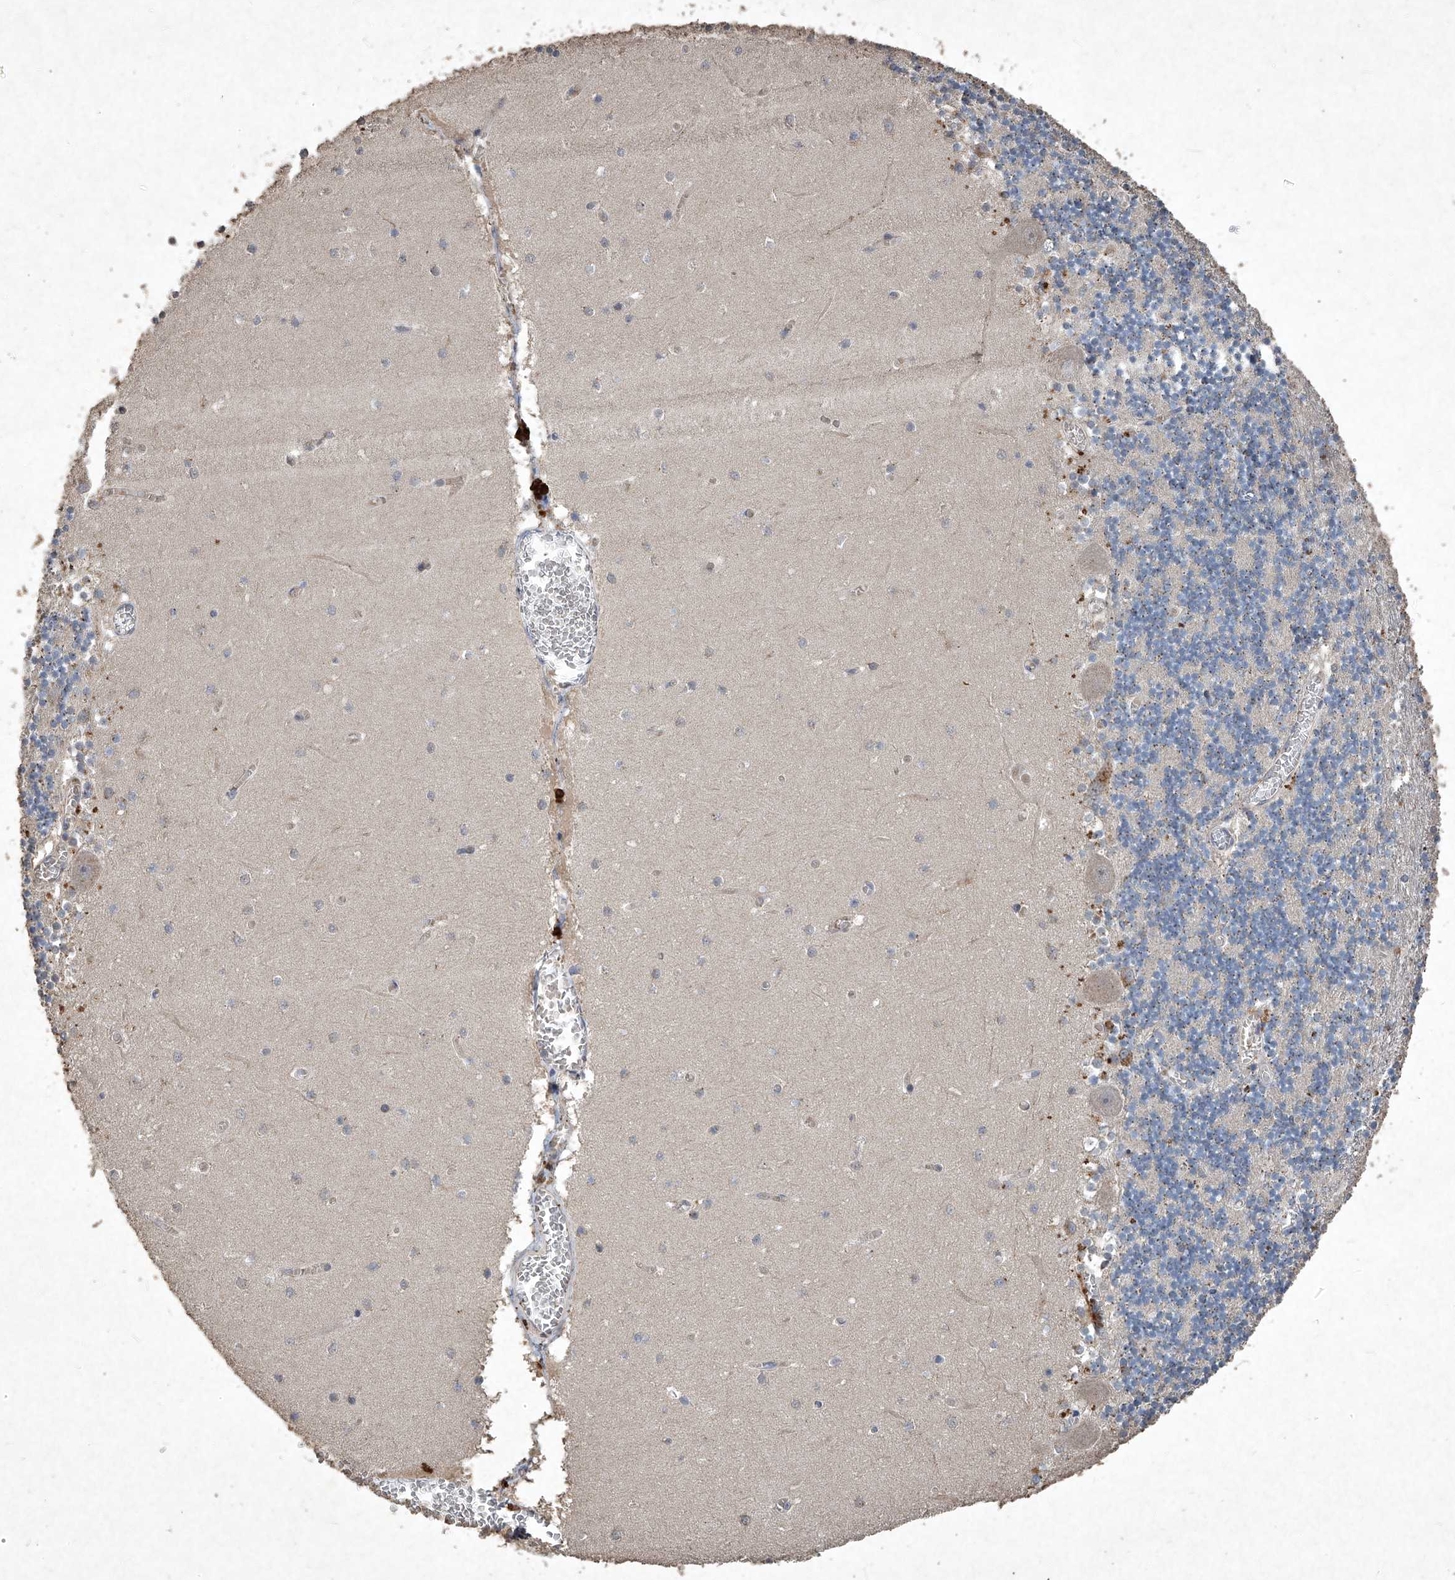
{"staining": {"intensity": "strong", "quantity": "<25%", "location": "cytoplasmic/membranous"}, "tissue": "cerebellum", "cell_type": "Cells in granular layer", "image_type": "normal", "snomed": [{"axis": "morphology", "description": "Normal tissue, NOS"}, {"axis": "topography", "description": "Cerebellum"}], "caption": "Strong cytoplasmic/membranous expression for a protein is present in about <25% of cells in granular layer of normal cerebellum using immunohistochemistry.", "gene": "MED16", "patient": {"sex": "female", "age": 28}}